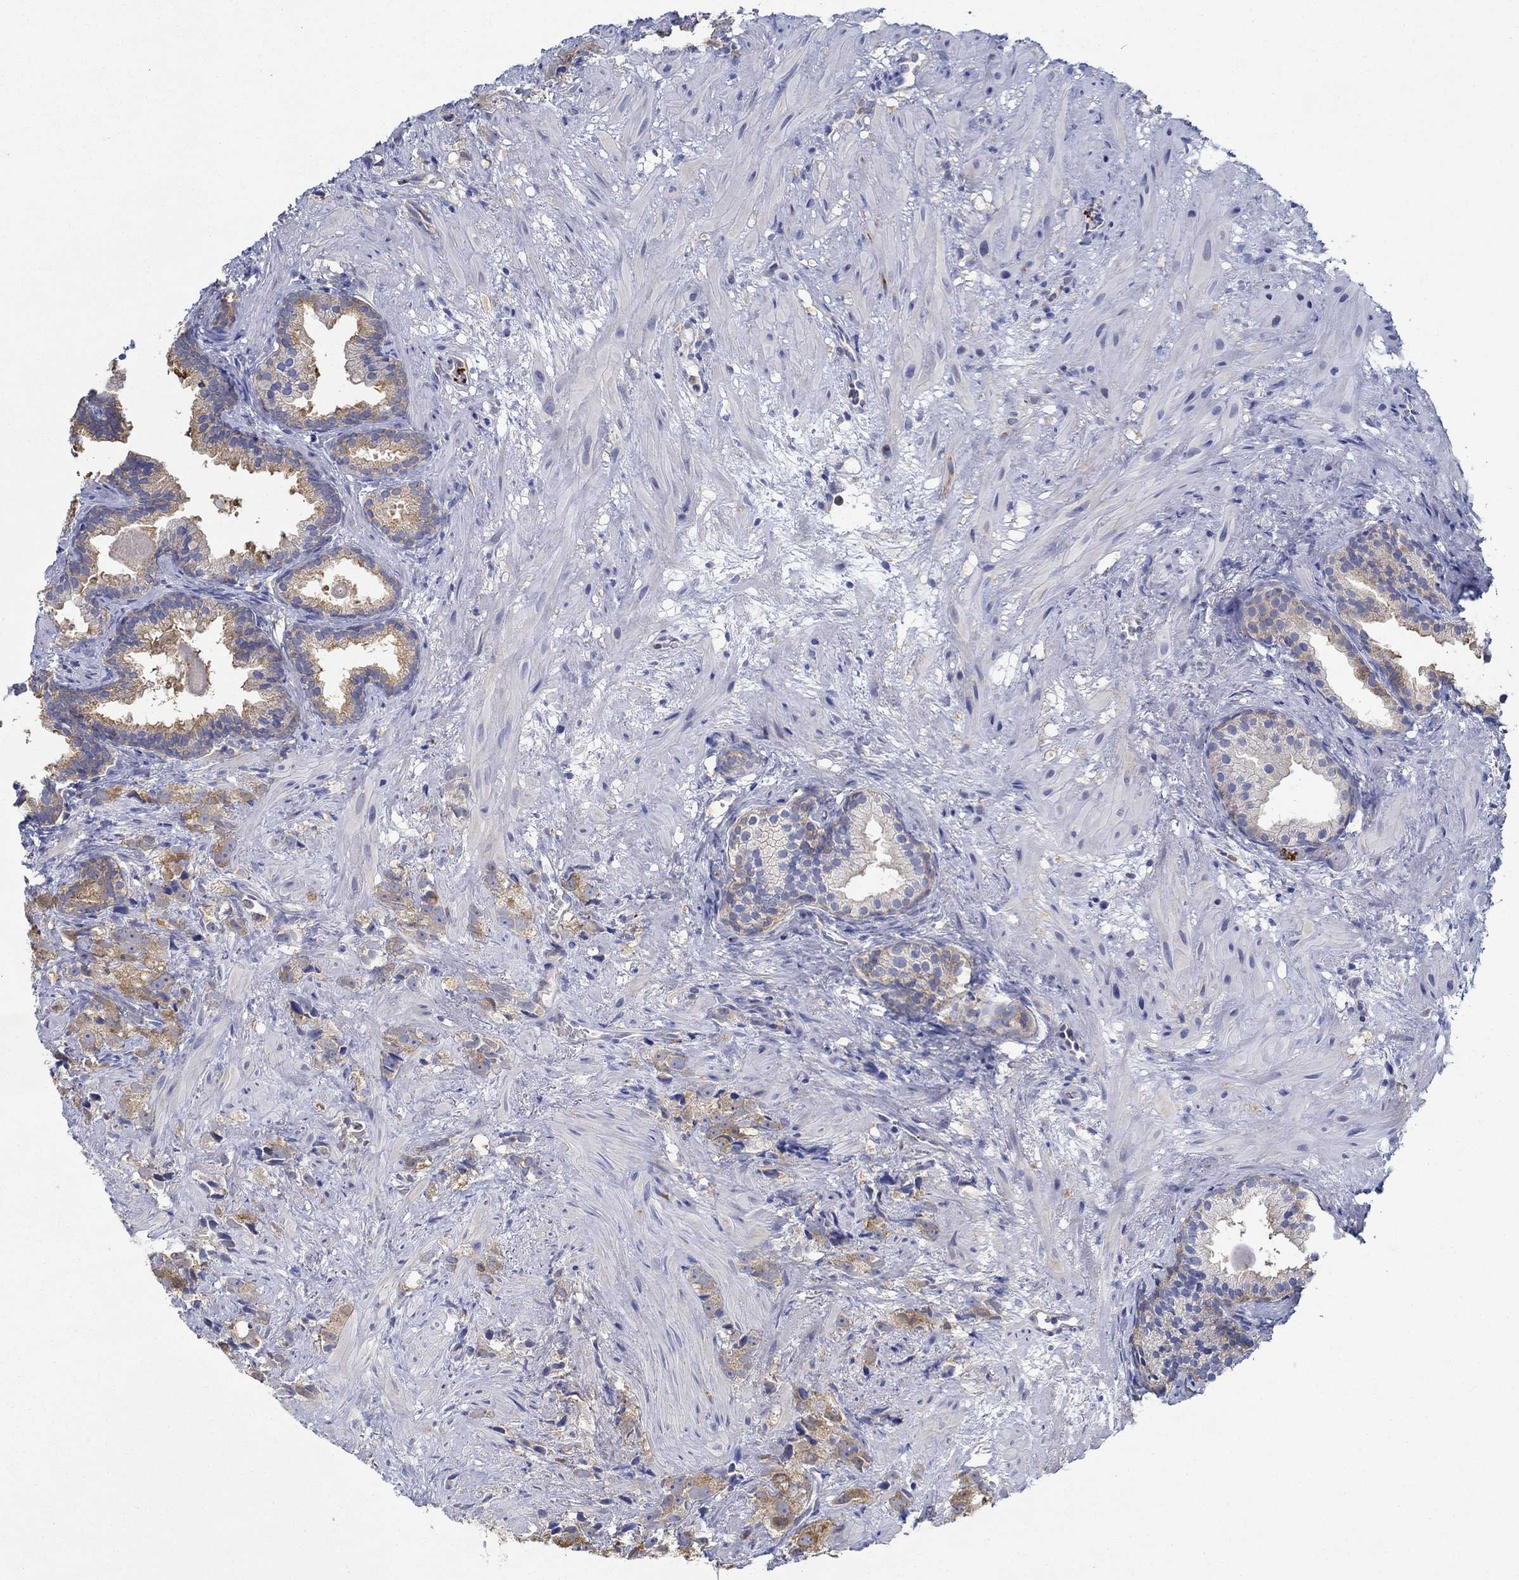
{"staining": {"intensity": "weak", "quantity": "<25%", "location": "cytoplasmic/membranous"}, "tissue": "prostate cancer", "cell_type": "Tumor cells", "image_type": "cancer", "snomed": [{"axis": "morphology", "description": "Adenocarcinoma, High grade"}, {"axis": "topography", "description": "Prostate"}], "caption": "Micrograph shows no significant protein staining in tumor cells of prostate cancer (high-grade adenocarcinoma).", "gene": "SLC27A3", "patient": {"sex": "male", "age": 90}}